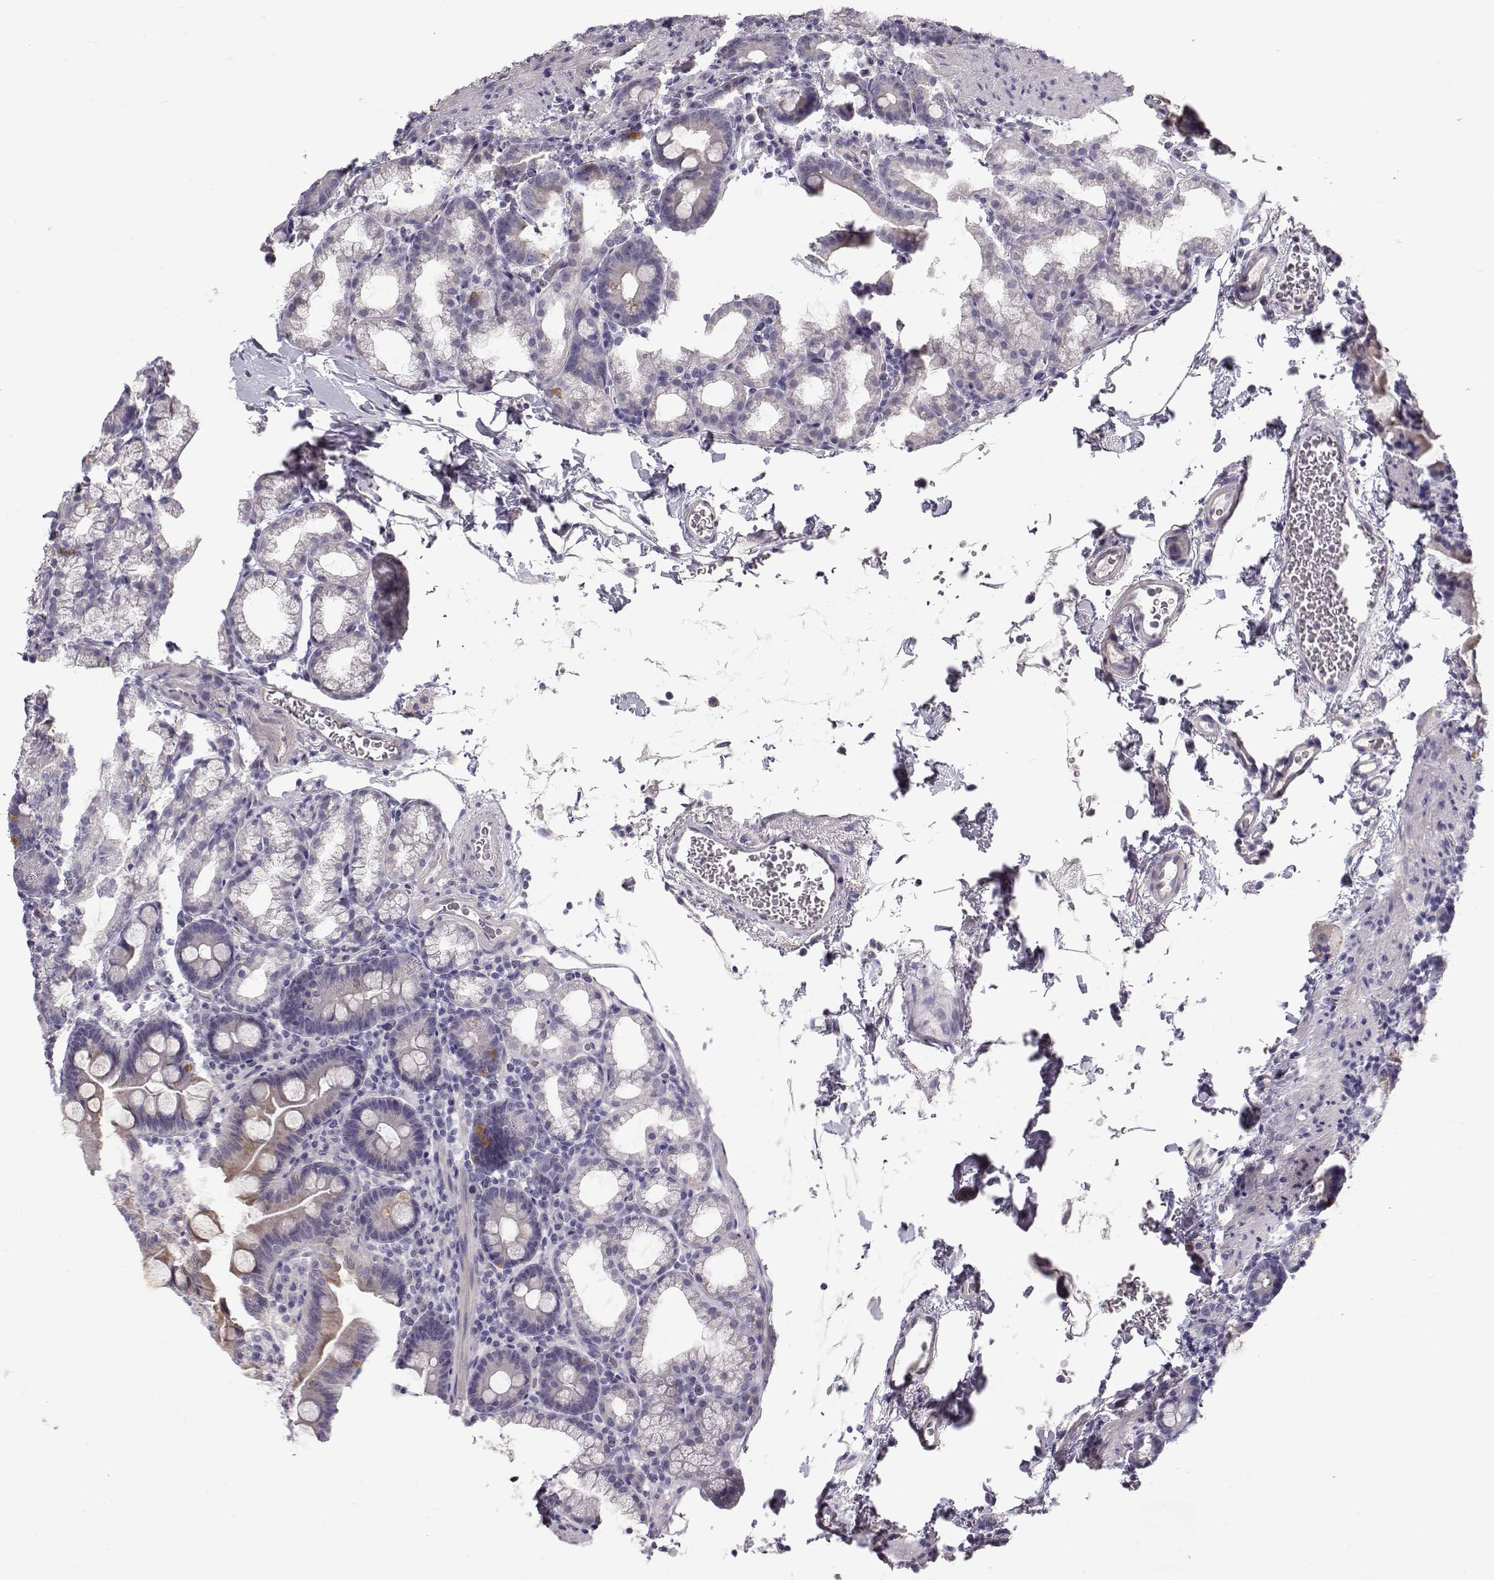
{"staining": {"intensity": "moderate", "quantity": "25%-75%", "location": "cytoplasmic/membranous"}, "tissue": "duodenum", "cell_type": "Glandular cells", "image_type": "normal", "snomed": [{"axis": "morphology", "description": "Normal tissue, NOS"}, {"axis": "topography", "description": "Duodenum"}], "caption": "Immunohistochemical staining of unremarkable human duodenum exhibits 25%-75% levels of moderate cytoplasmic/membranous protein staining in about 25%-75% of glandular cells. (DAB = brown stain, brightfield microscopy at high magnification).", "gene": "SLC18A1", "patient": {"sex": "male", "age": 59}}